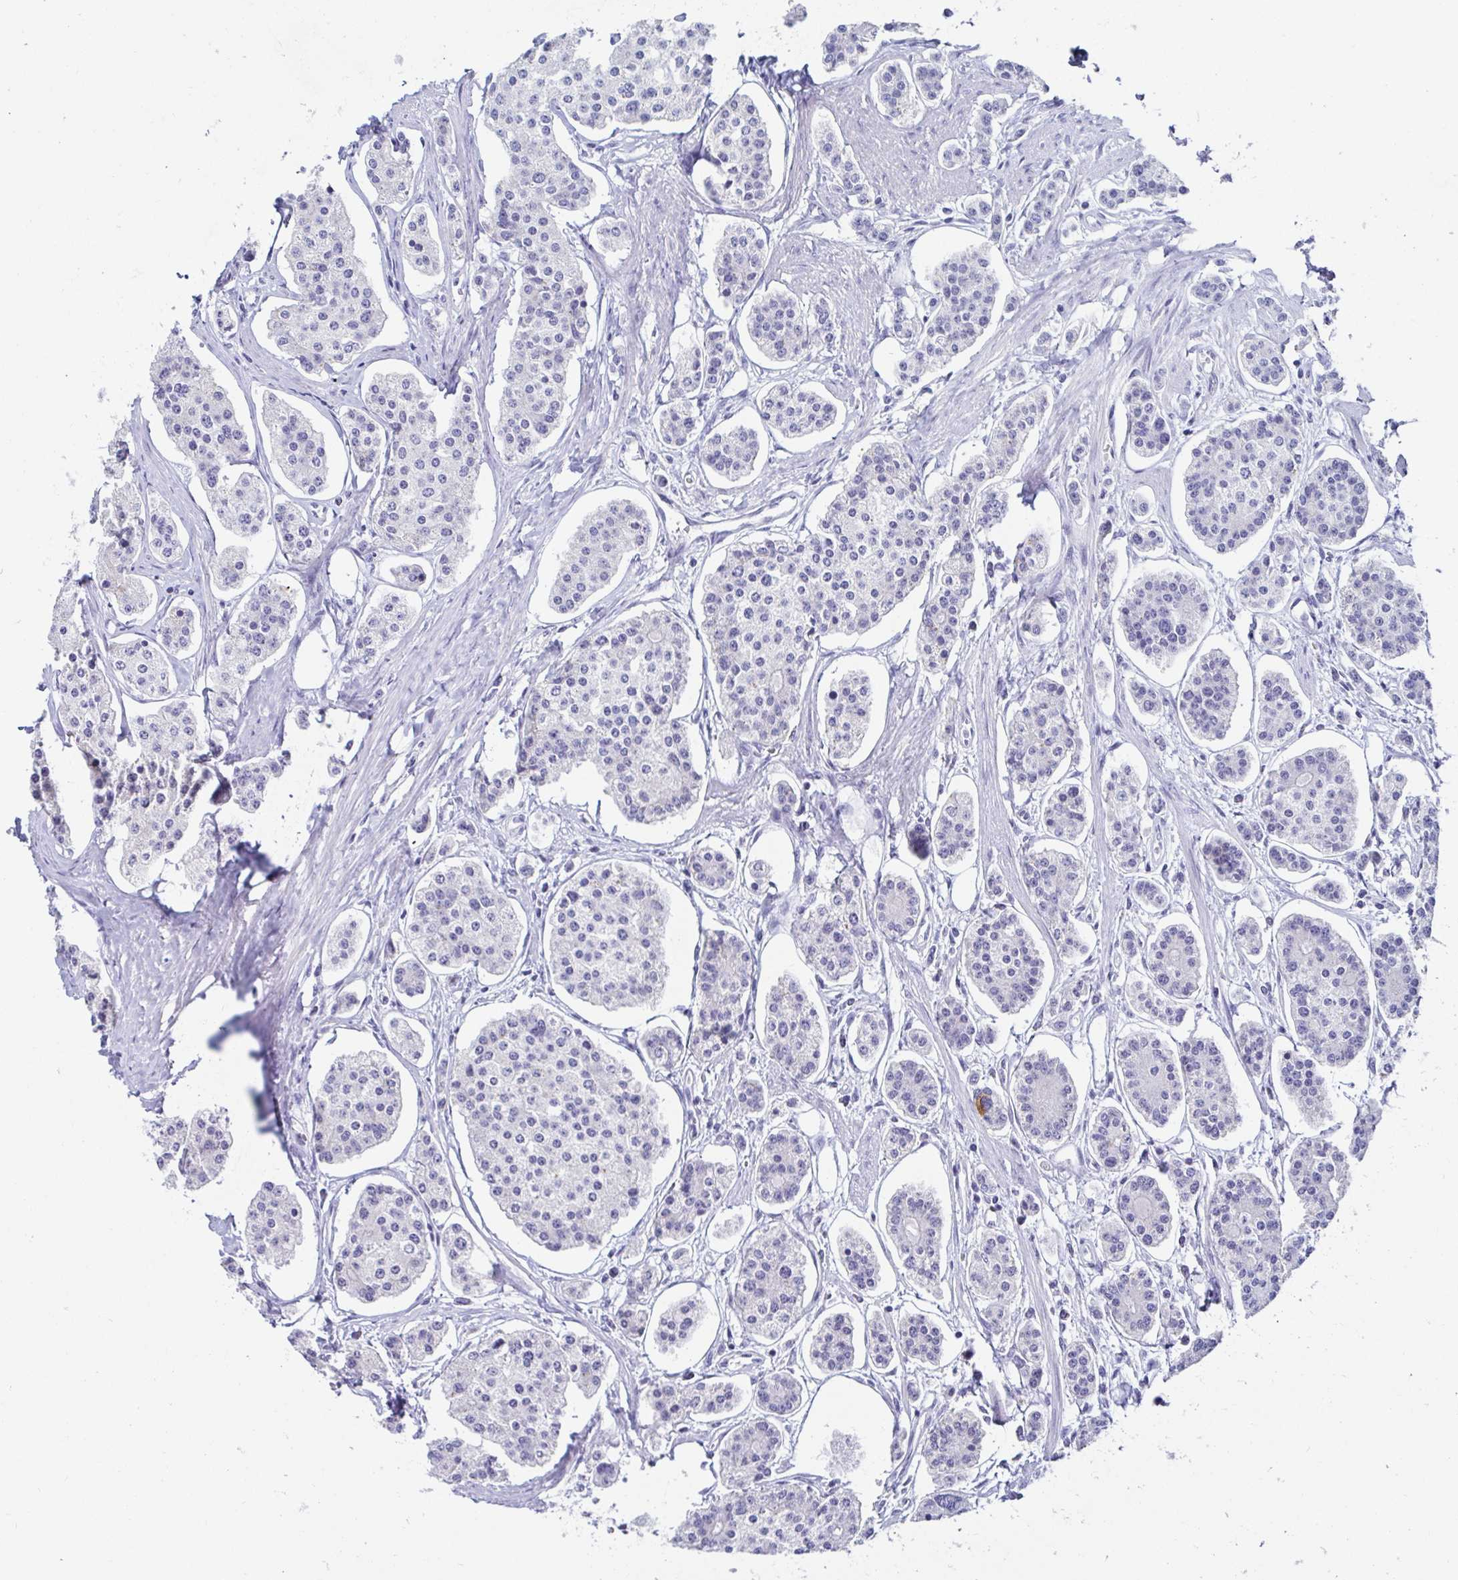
{"staining": {"intensity": "negative", "quantity": "none", "location": "none"}, "tissue": "carcinoid", "cell_type": "Tumor cells", "image_type": "cancer", "snomed": [{"axis": "morphology", "description": "Carcinoid, malignant, NOS"}, {"axis": "topography", "description": "Small intestine"}], "caption": "This histopathology image is of carcinoid stained with immunohistochemistry (IHC) to label a protein in brown with the nuclei are counter-stained blue. There is no expression in tumor cells. (Stains: DAB immunohistochemistry (IHC) with hematoxylin counter stain, Microscopy: brightfield microscopy at high magnification).", "gene": "OR10K1", "patient": {"sex": "female", "age": 65}}